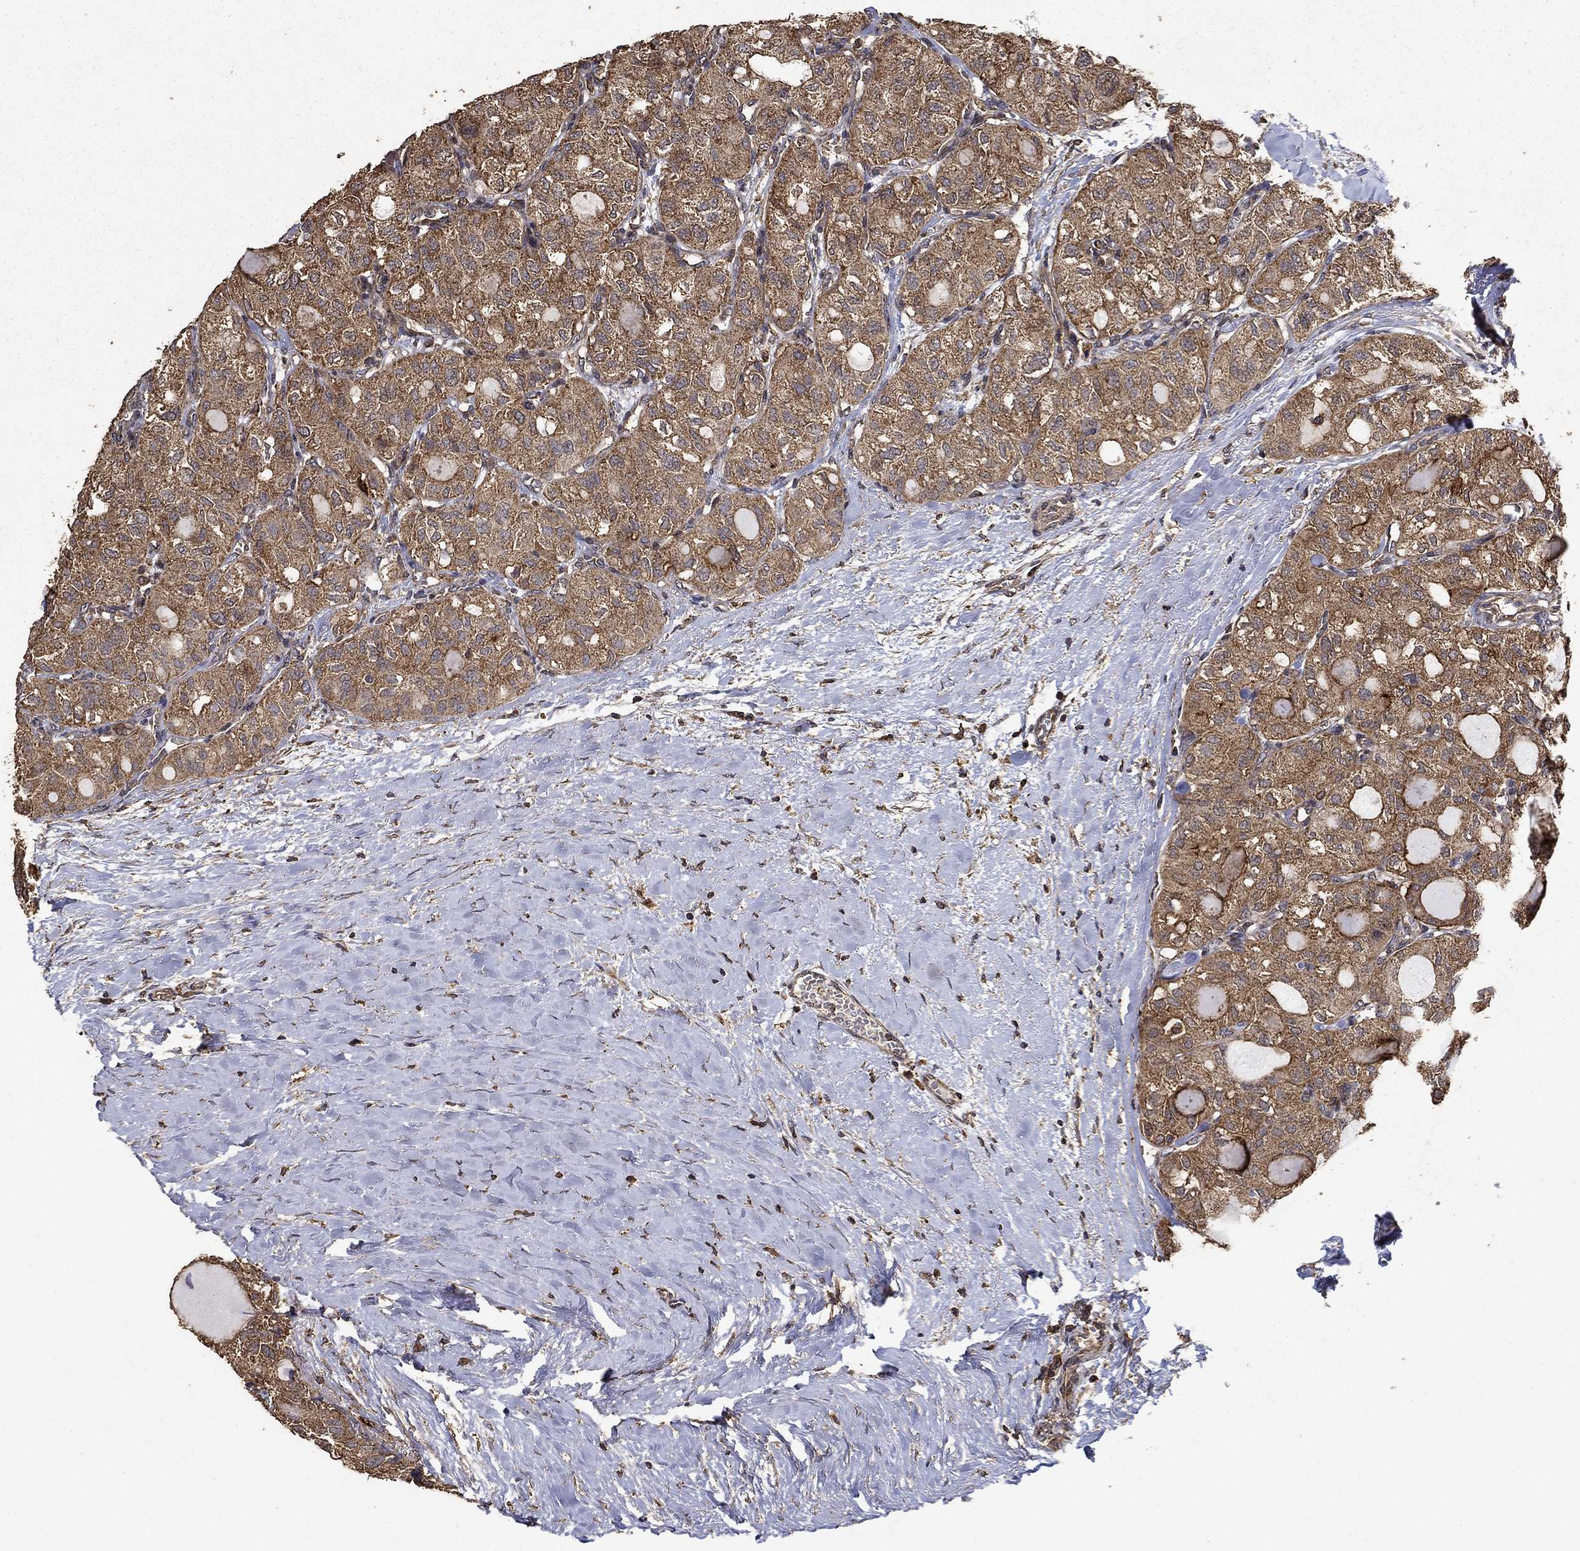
{"staining": {"intensity": "moderate", "quantity": ">75%", "location": "cytoplasmic/membranous"}, "tissue": "thyroid cancer", "cell_type": "Tumor cells", "image_type": "cancer", "snomed": [{"axis": "morphology", "description": "Follicular adenoma carcinoma, NOS"}, {"axis": "topography", "description": "Thyroid gland"}], "caption": "This histopathology image reveals immunohistochemistry (IHC) staining of thyroid cancer (follicular adenoma carcinoma), with medium moderate cytoplasmic/membranous staining in approximately >75% of tumor cells.", "gene": "IFRD1", "patient": {"sex": "male", "age": 75}}